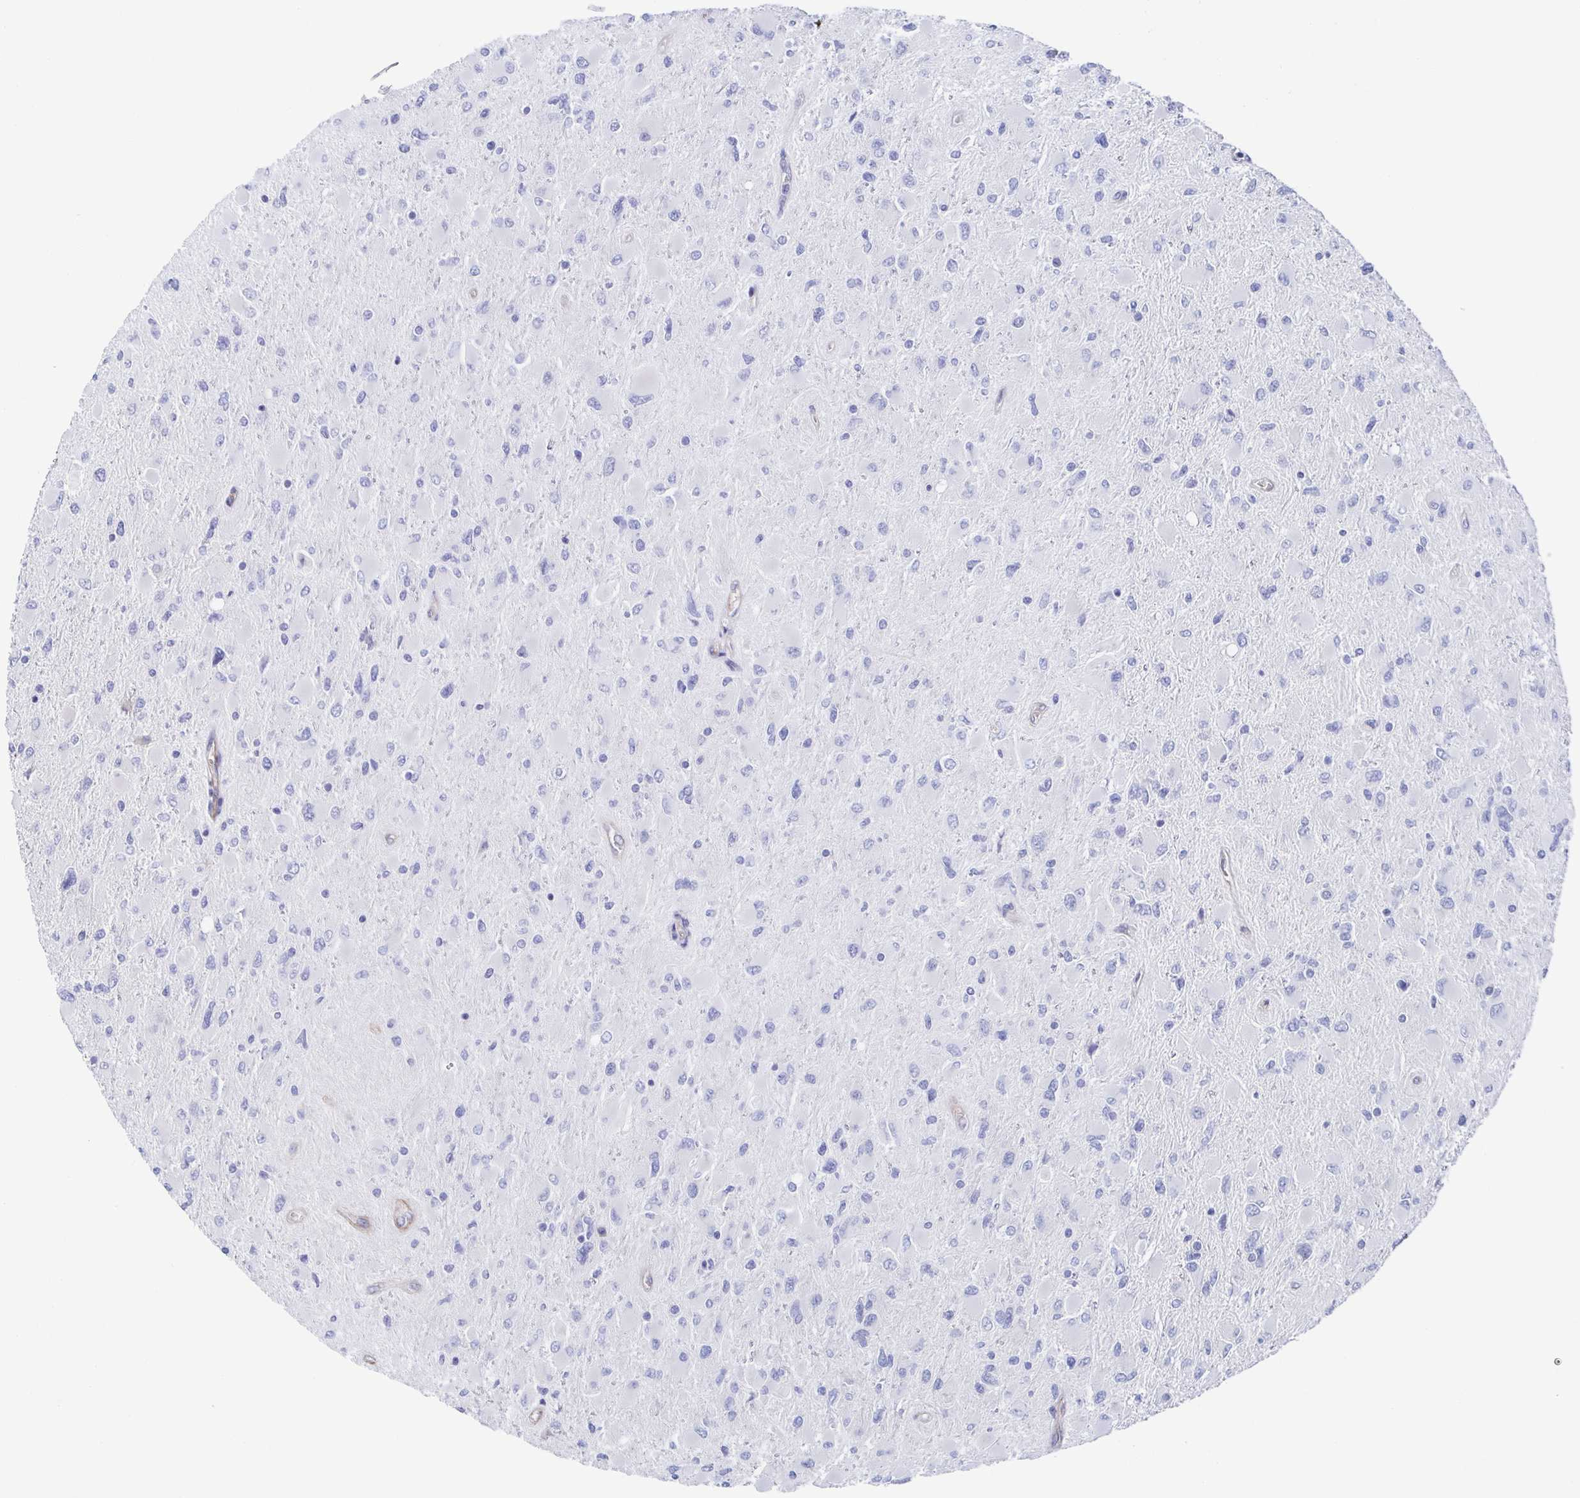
{"staining": {"intensity": "negative", "quantity": "none", "location": "none"}, "tissue": "glioma", "cell_type": "Tumor cells", "image_type": "cancer", "snomed": [{"axis": "morphology", "description": "Glioma, malignant, High grade"}, {"axis": "topography", "description": "Cerebral cortex"}], "caption": "Human malignant high-grade glioma stained for a protein using IHC reveals no staining in tumor cells.", "gene": "KLC3", "patient": {"sex": "female", "age": 36}}